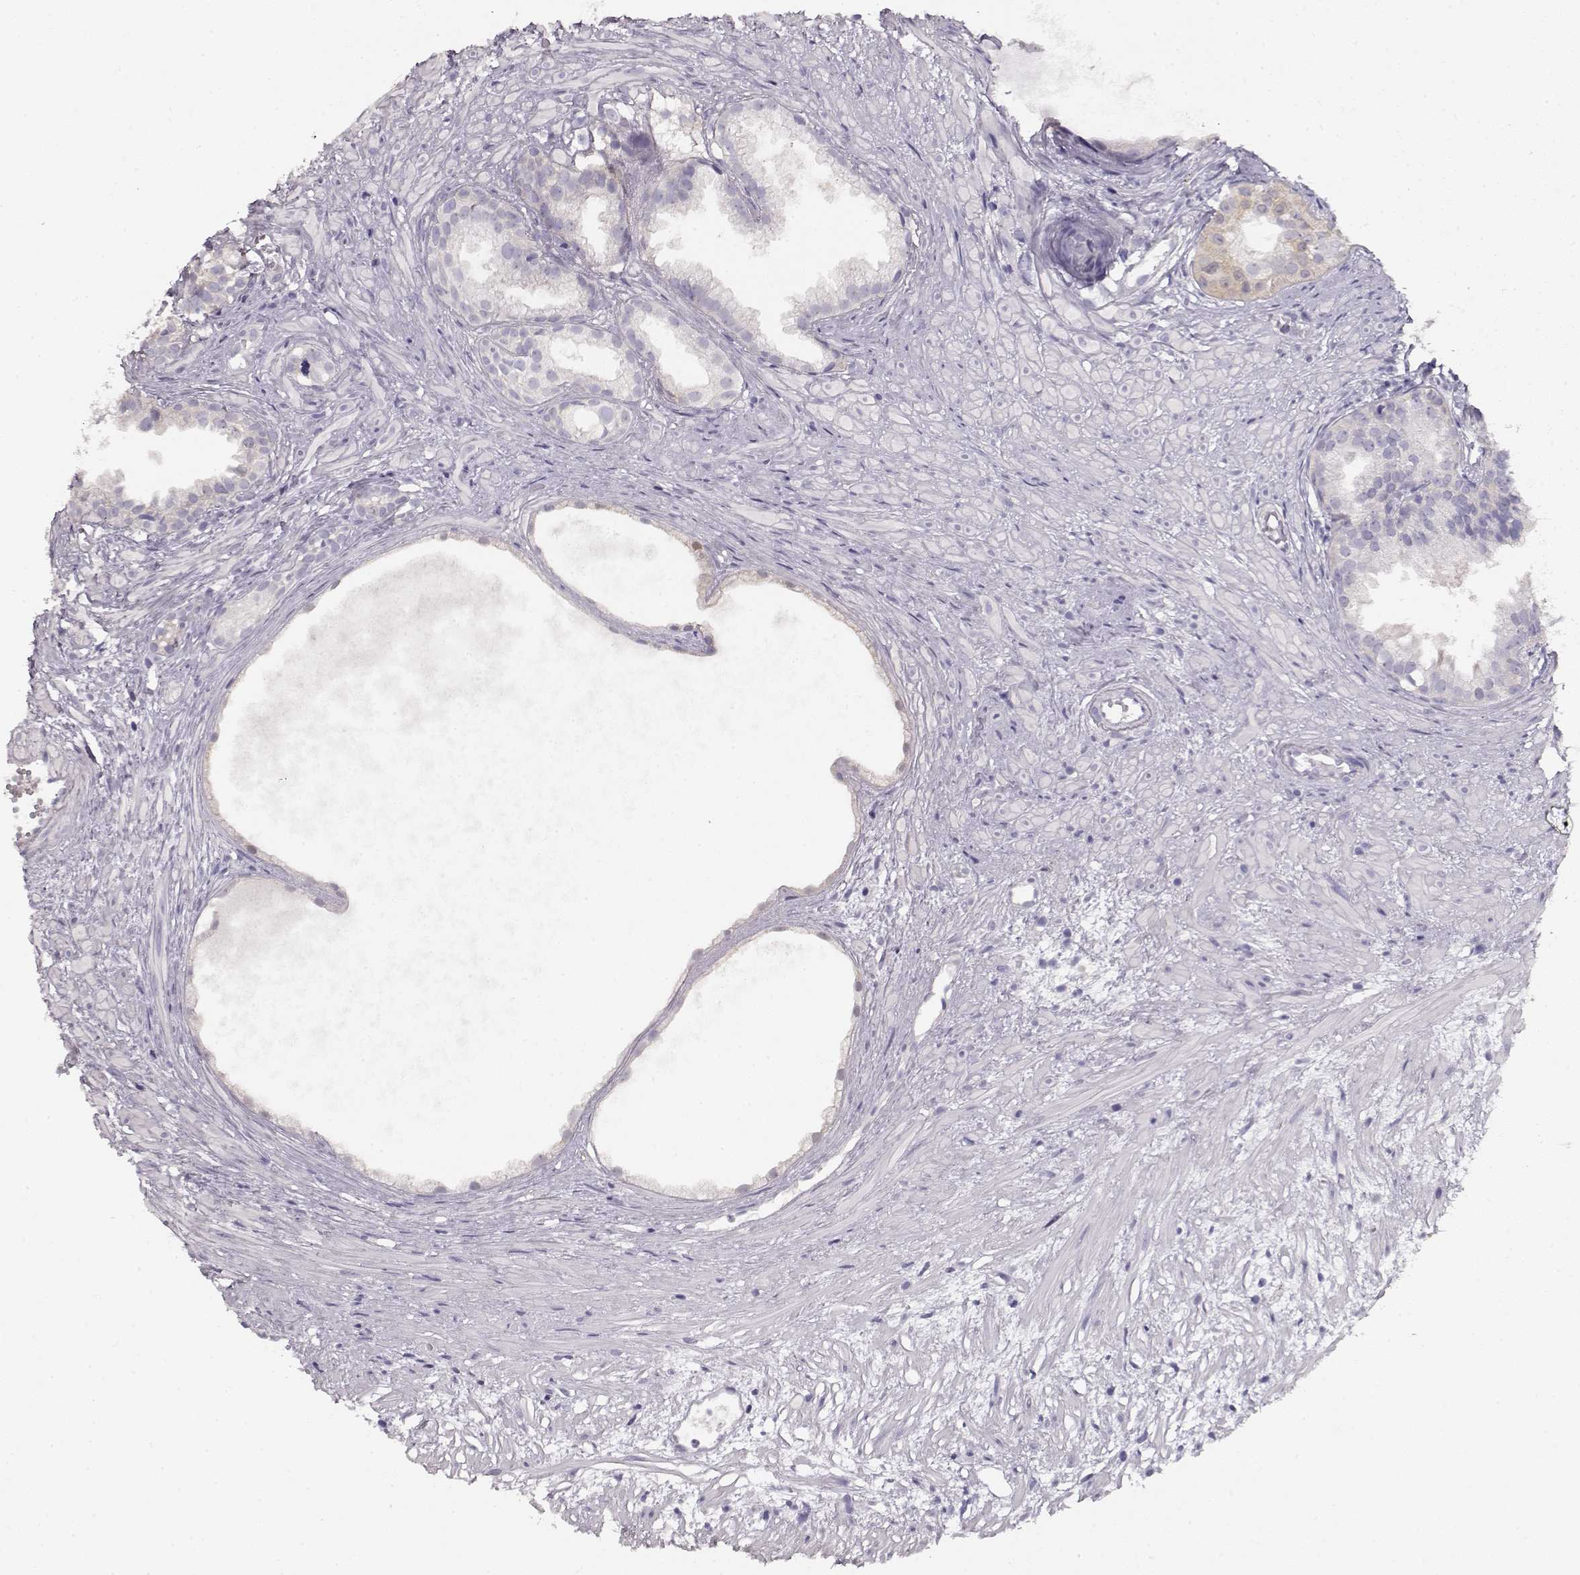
{"staining": {"intensity": "negative", "quantity": "none", "location": "none"}, "tissue": "prostate cancer", "cell_type": "Tumor cells", "image_type": "cancer", "snomed": [{"axis": "morphology", "description": "Adenocarcinoma, High grade"}, {"axis": "topography", "description": "Prostate"}], "caption": "Tumor cells are negative for protein expression in human prostate cancer.", "gene": "NDRG4", "patient": {"sex": "male", "age": 79}}